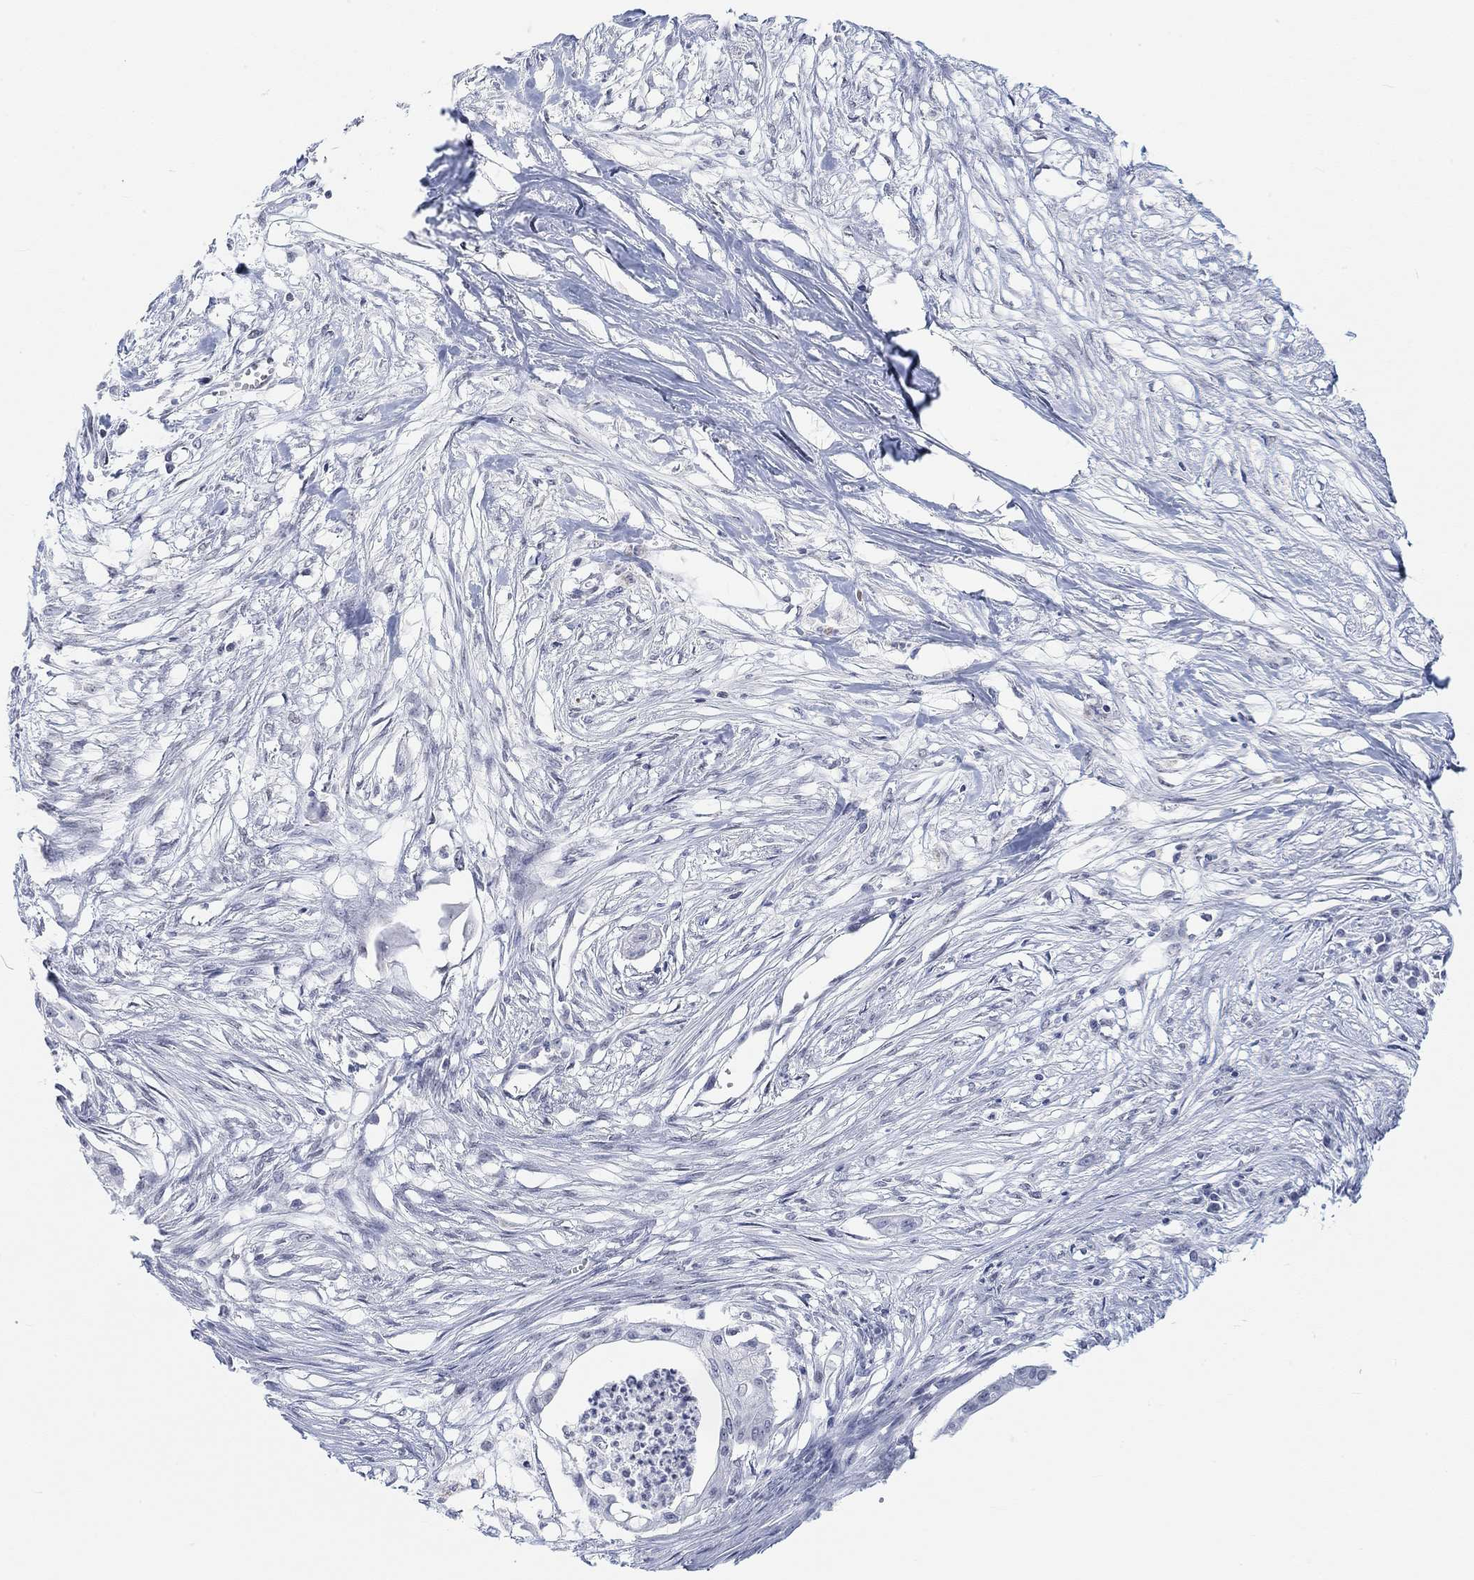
{"staining": {"intensity": "negative", "quantity": "none", "location": "none"}, "tissue": "pancreatic cancer", "cell_type": "Tumor cells", "image_type": "cancer", "snomed": [{"axis": "morphology", "description": "Normal tissue, NOS"}, {"axis": "morphology", "description": "Adenocarcinoma, NOS"}, {"axis": "topography", "description": "Pancreas"}], "caption": "Tumor cells are negative for protein expression in human adenocarcinoma (pancreatic). (DAB immunohistochemistry (IHC) with hematoxylin counter stain).", "gene": "PURG", "patient": {"sex": "female", "age": 58}}